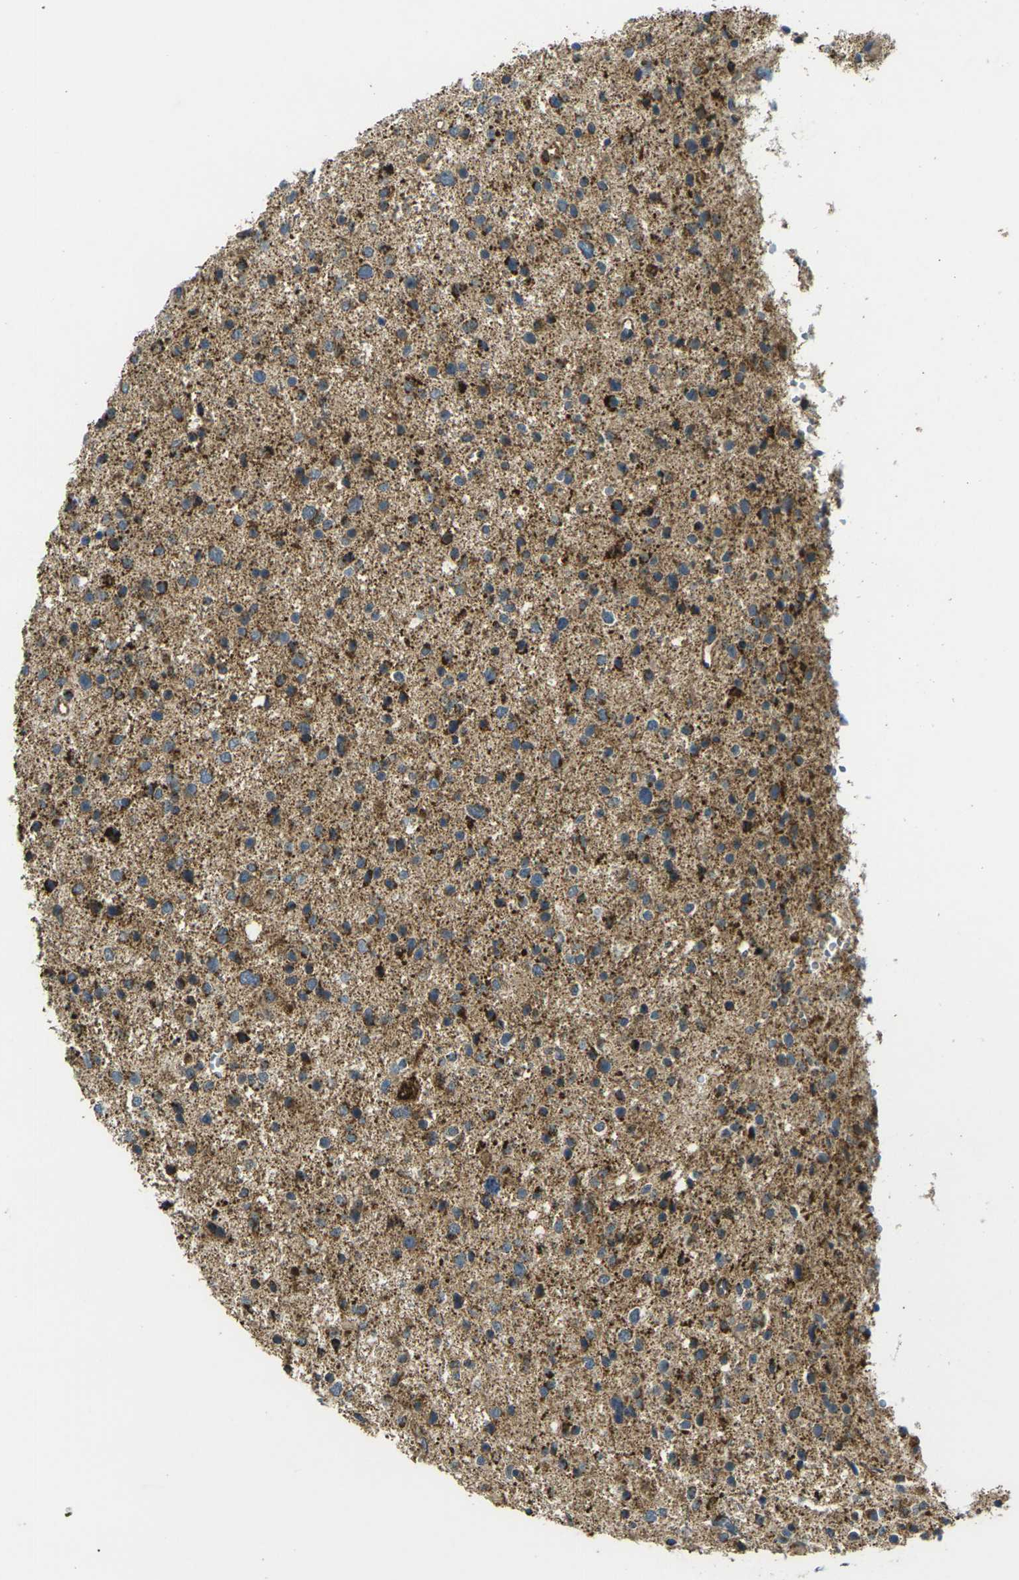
{"staining": {"intensity": "moderate", "quantity": ">75%", "location": "cytoplasmic/membranous"}, "tissue": "glioma", "cell_type": "Tumor cells", "image_type": "cancer", "snomed": [{"axis": "morphology", "description": "Glioma, malignant, Low grade"}, {"axis": "topography", "description": "Brain"}], "caption": "Protein expression analysis of human glioma reveals moderate cytoplasmic/membranous staining in approximately >75% of tumor cells. Immunohistochemistry (ihc) stains the protein of interest in brown and the nuclei are stained blue.", "gene": "IGF1R", "patient": {"sex": "female", "age": 37}}